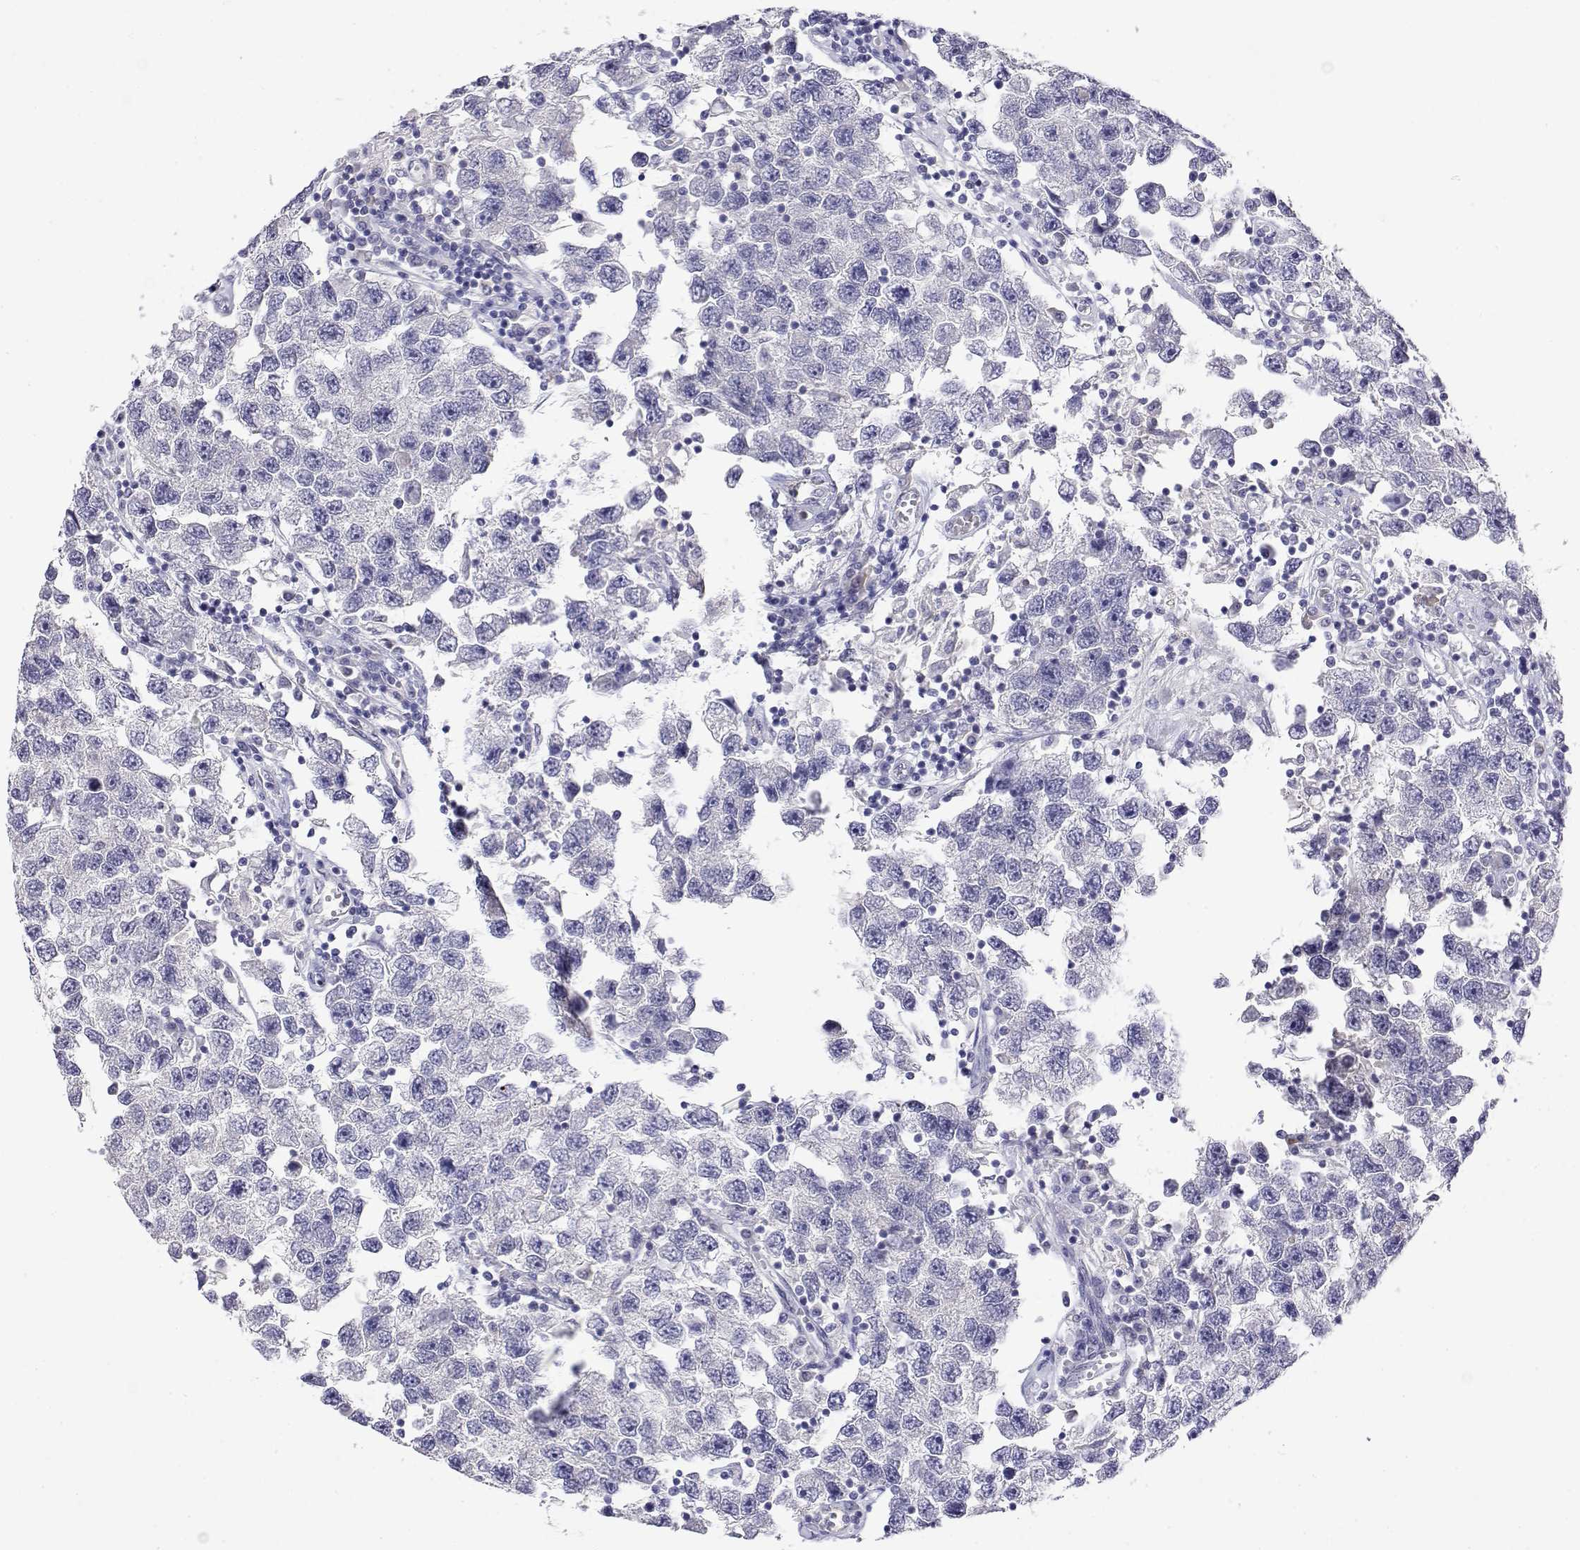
{"staining": {"intensity": "negative", "quantity": "none", "location": "none"}, "tissue": "testis cancer", "cell_type": "Tumor cells", "image_type": "cancer", "snomed": [{"axis": "morphology", "description": "Seminoma, NOS"}, {"axis": "topography", "description": "Testis"}], "caption": "Immunohistochemistry of testis cancer (seminoma) displays no positivity in tumor cells. (Brightfield microscopy of DAB (3,3'-diaminobenzidine) immunohistochemistry at high magnification).", "gene": "LY6D", "patient": {"sex": "male", "age": 26}}